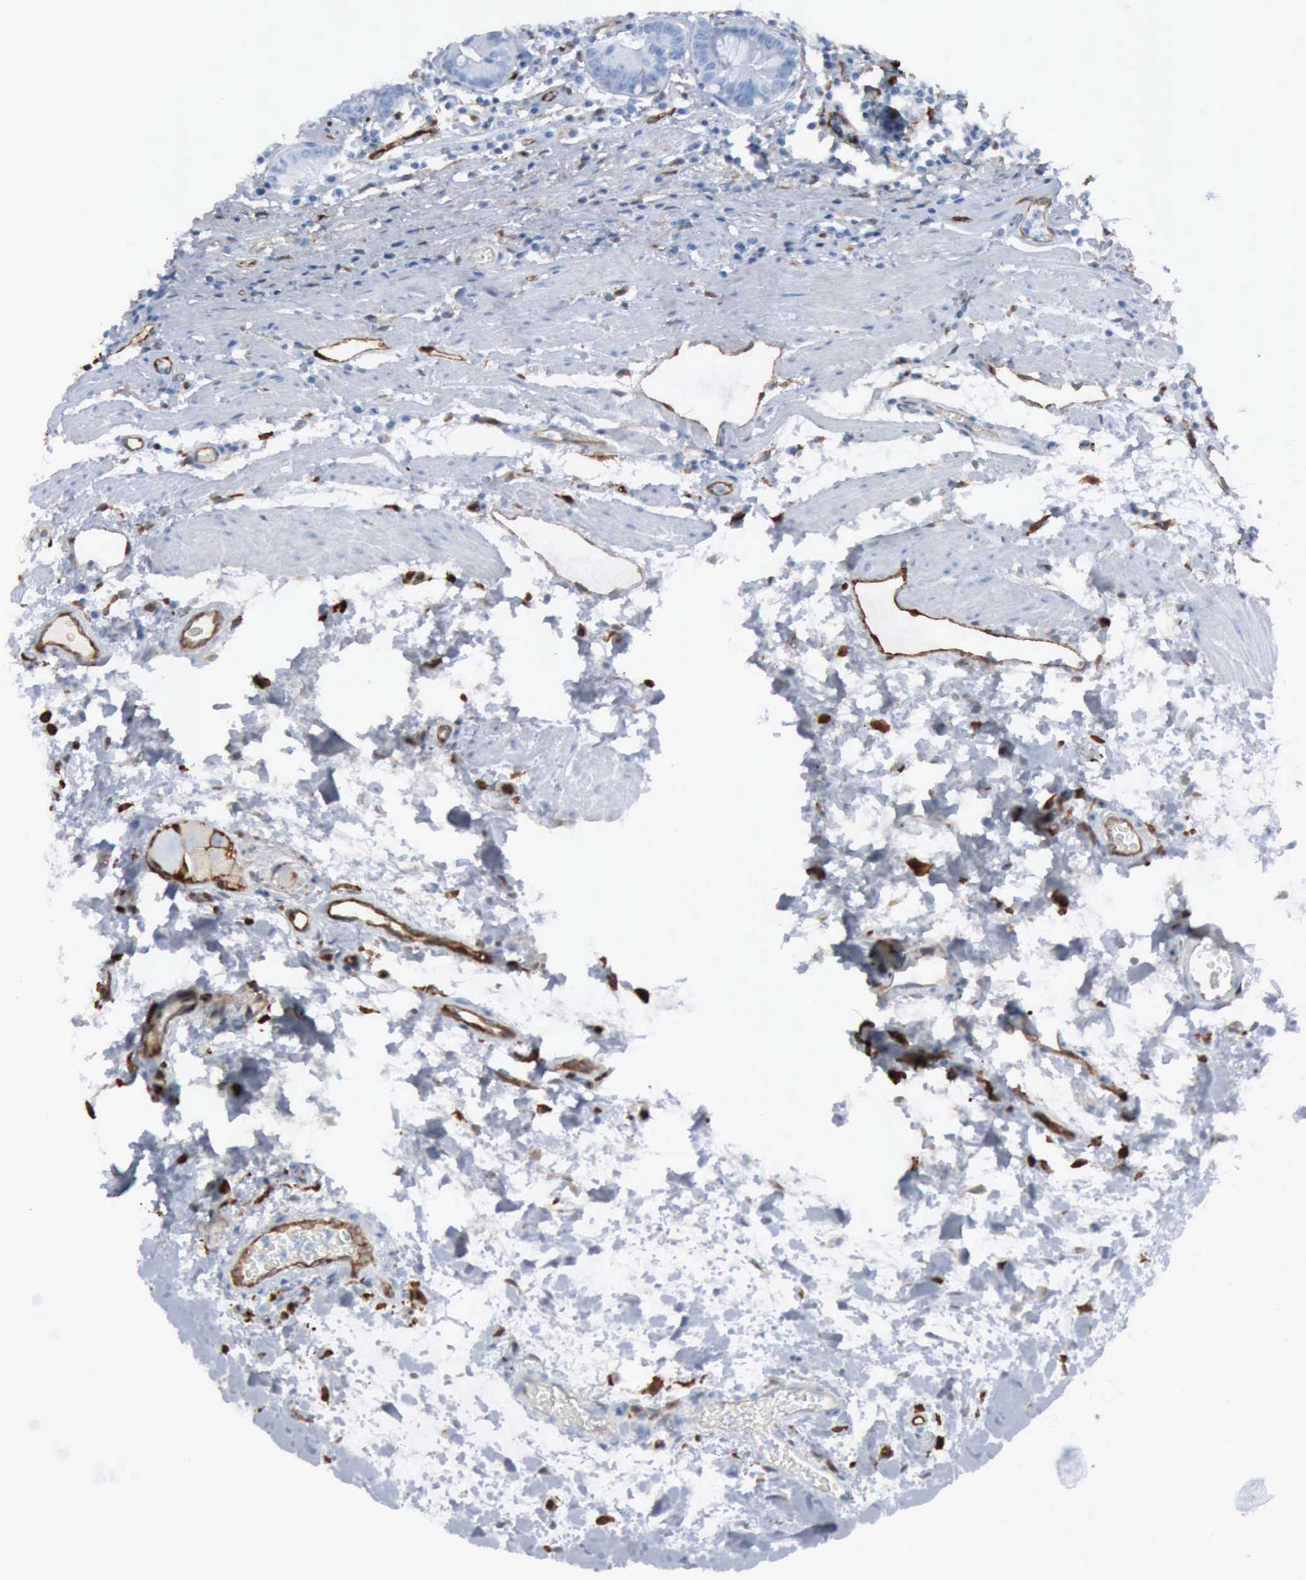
{"staining": {"intensity": "negative", "quantity": "none", "location": "none"}, "tissue": "stomach", "cell_type": "Glandular cells", "image_type": "normal", "snomed": [{"axis": "morphology", "description": "Normal tissue, NOS"}, {"axis": "topography", "description": "Stomach, lower"}], "caption": "Immunohistochemistry image of unremarkable stomach: human stomach stained with DAB demonstrates no significant protein staining in glandular cells.", "gene": "FSCN1", "patient": {"sex": "male", "age": 58}}